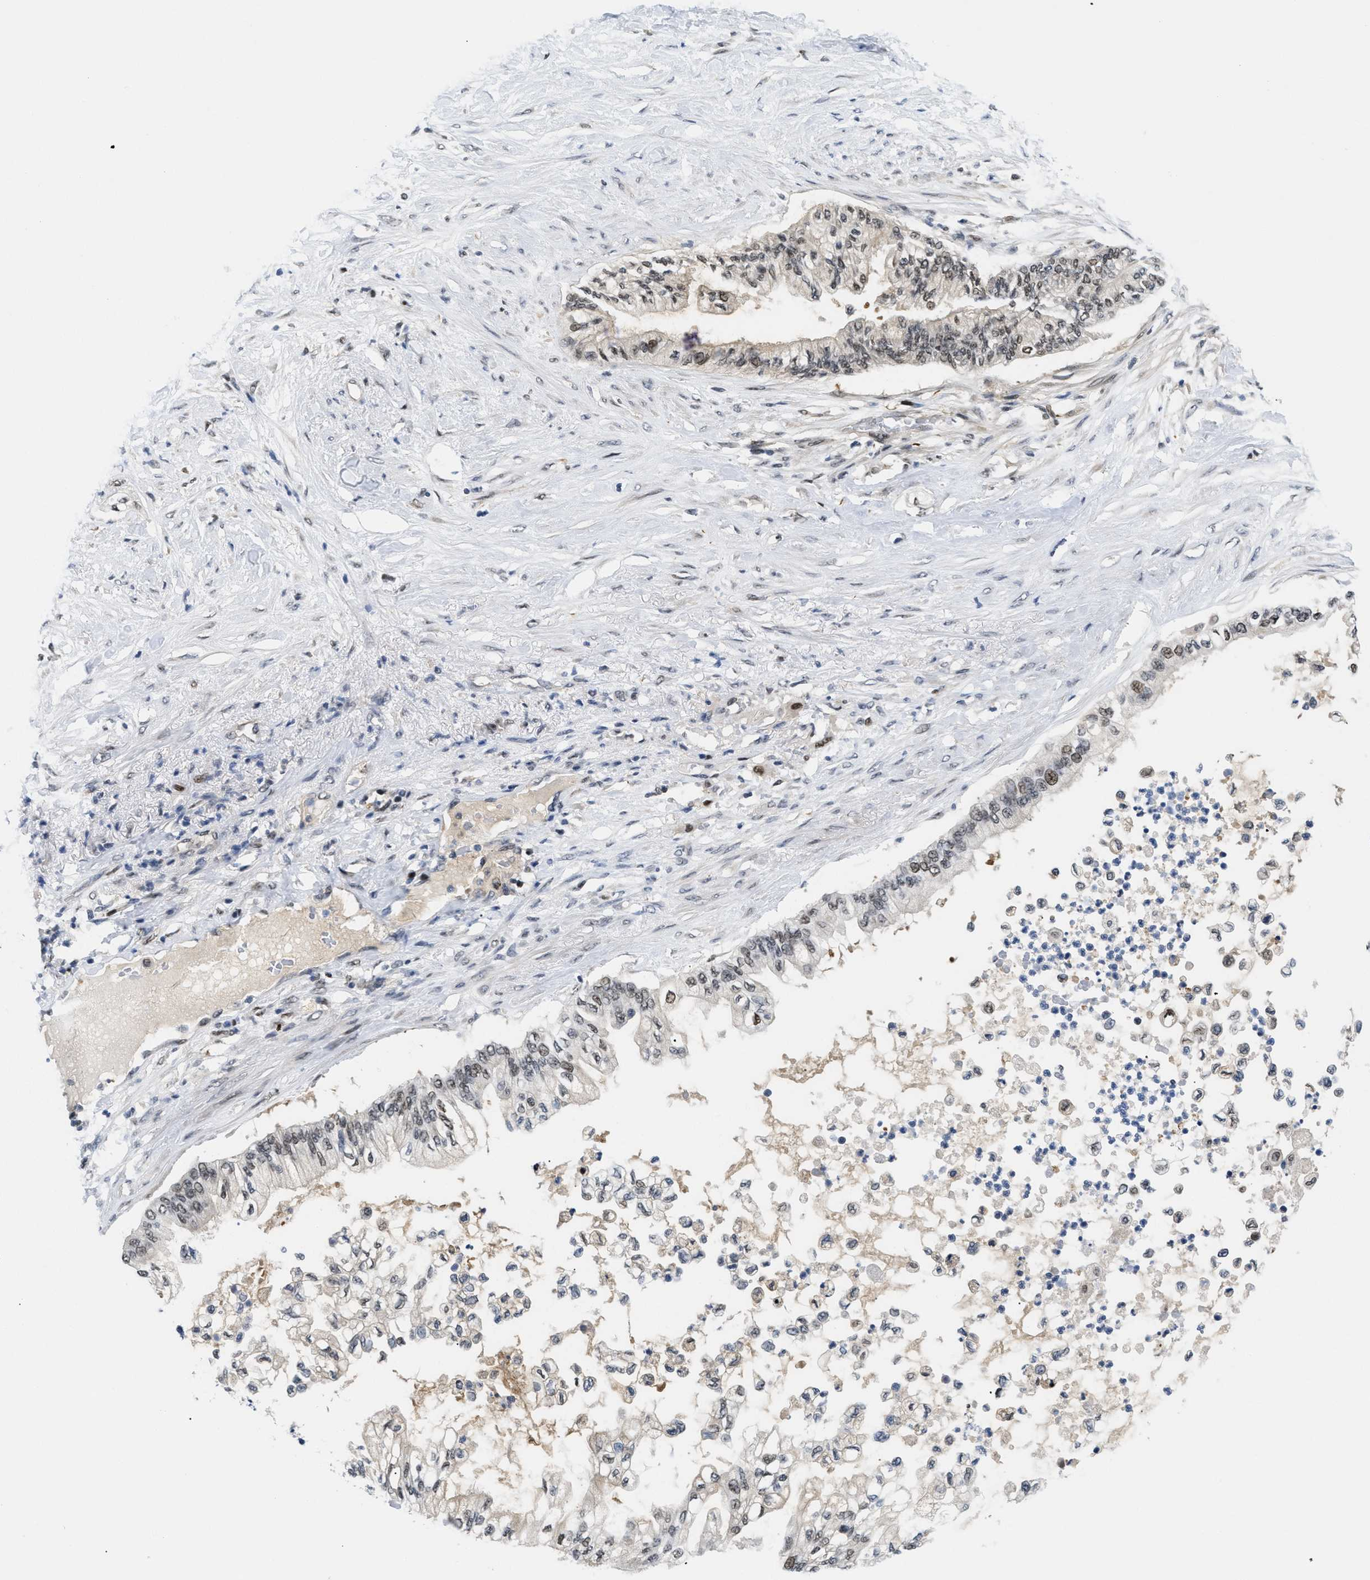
{"staining": {"intensity": "moderate", "quantity": "<25%", "location": "nuclear"}, "tissue": "pancreatic cancer", "cell_type": "Tumor cells", "image_type": "cancer", "snomed": [{"axis": "morphology", "description": "Normal tissue, NOS"}, {"axis": "morphology", "description": "Adenocarcinoma, NOS"}, {"axis": "topography", "description": "Pancreas"}, {"axis": "topography", "description": "Duodenum"}], "caption": "This is a histology image of immunohistochemistry (IHC) staining of pancreatic cancer (adenocarcinoma), which shows moderate staining in the nuclear of tumor cells.", "gene": "SLC29A2", "patient": {"sex": "female", "age": 60}}